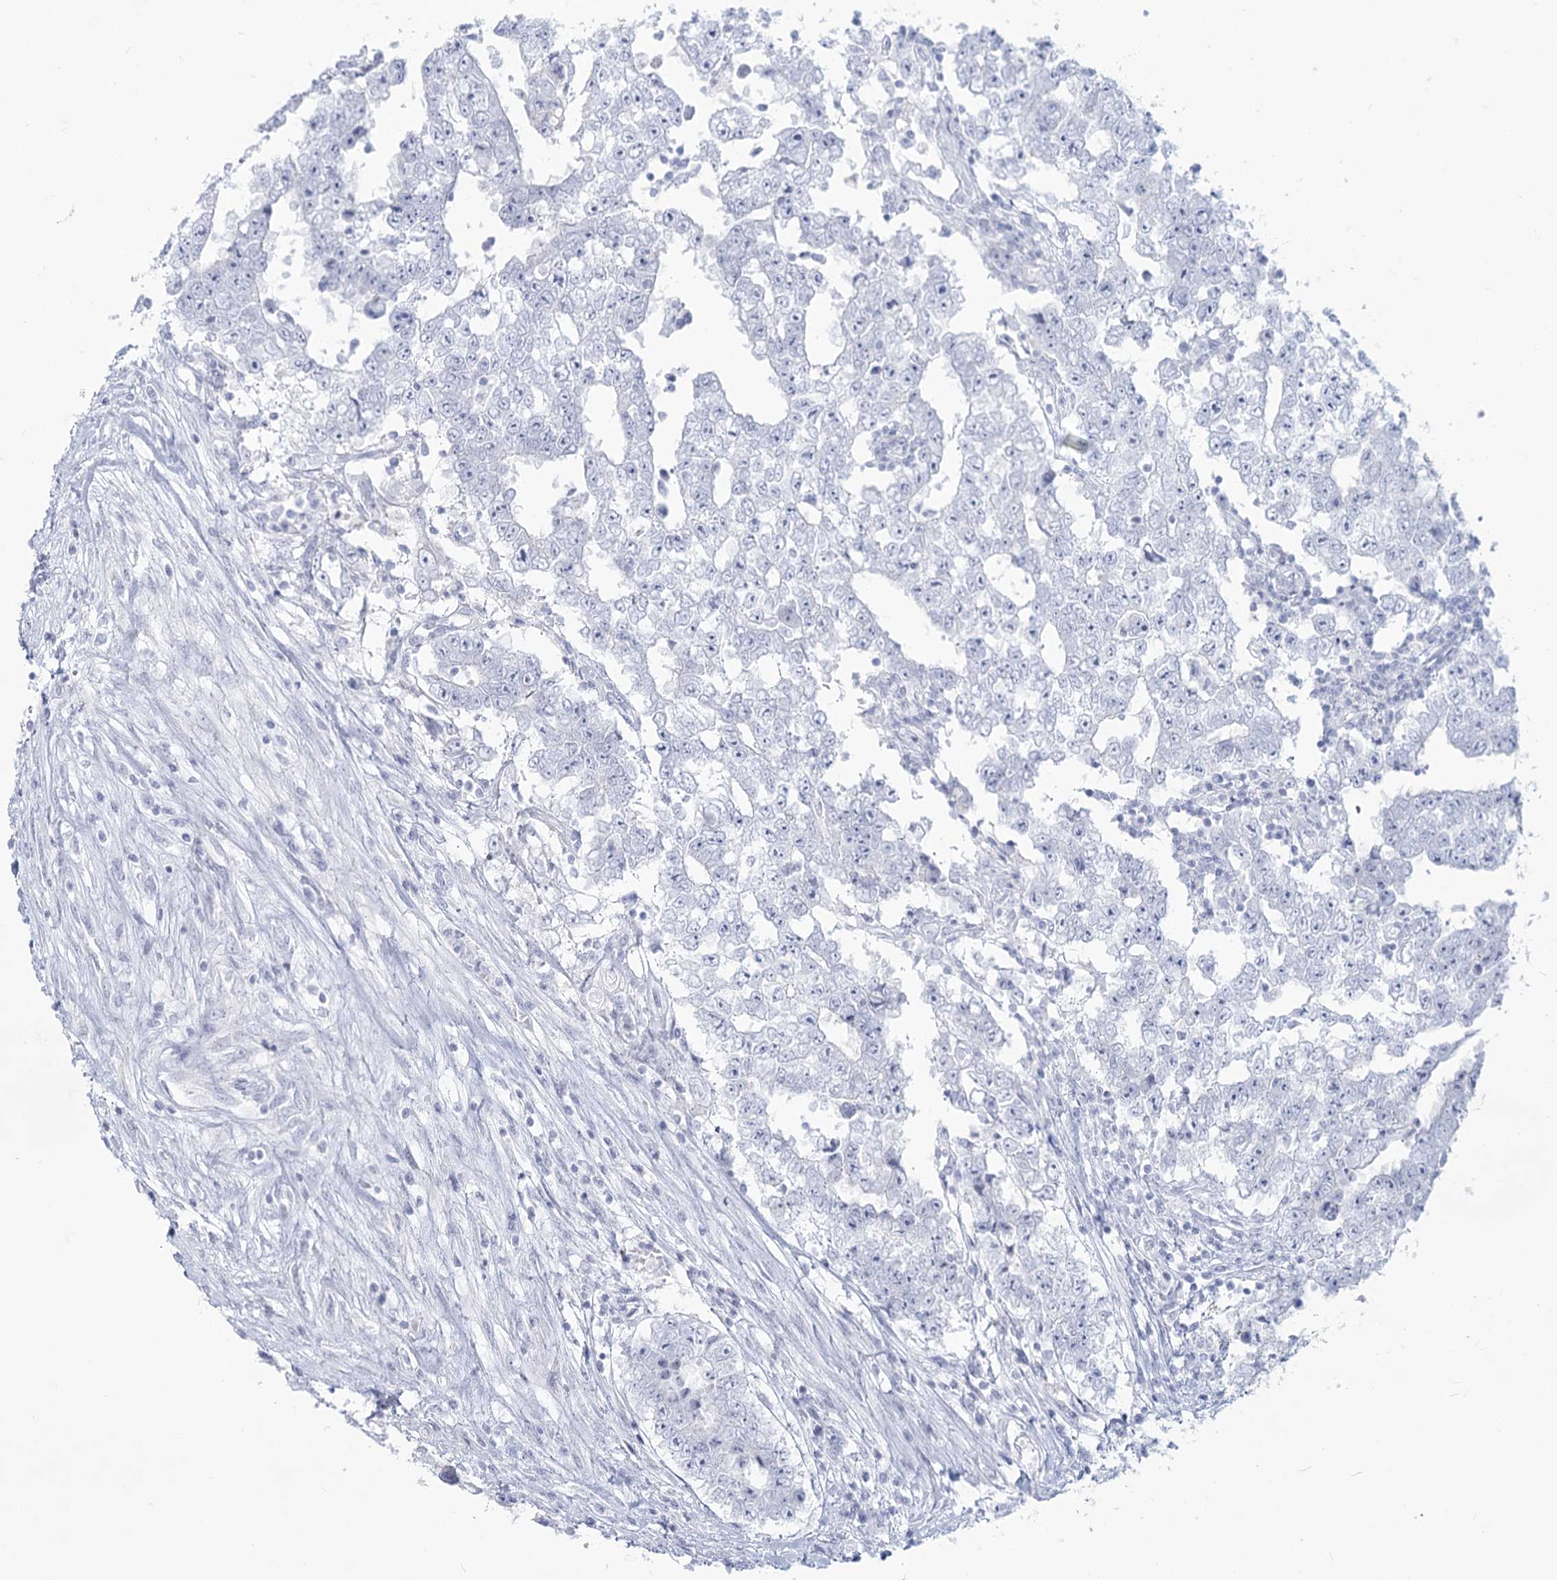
{"staining": {"intensity": "negative", "quantity": "none", "location": "none"}, "tissue": "testis cancer", "cell_type": "Tumor cells", "image_type": "cancer", "snomed": [{"axis": "morphology", "description": "Carcinoma, Embryonal, NOS"}, {"axis": "topography", "description": "Testis"}], "caption": "This is a image of immunohistochemistry (IHC) staining of testis cancer, which shows no positivity in tumor cells.", "gene": "SLC6A19", "patient": {"sex": "male", "age": 25}}